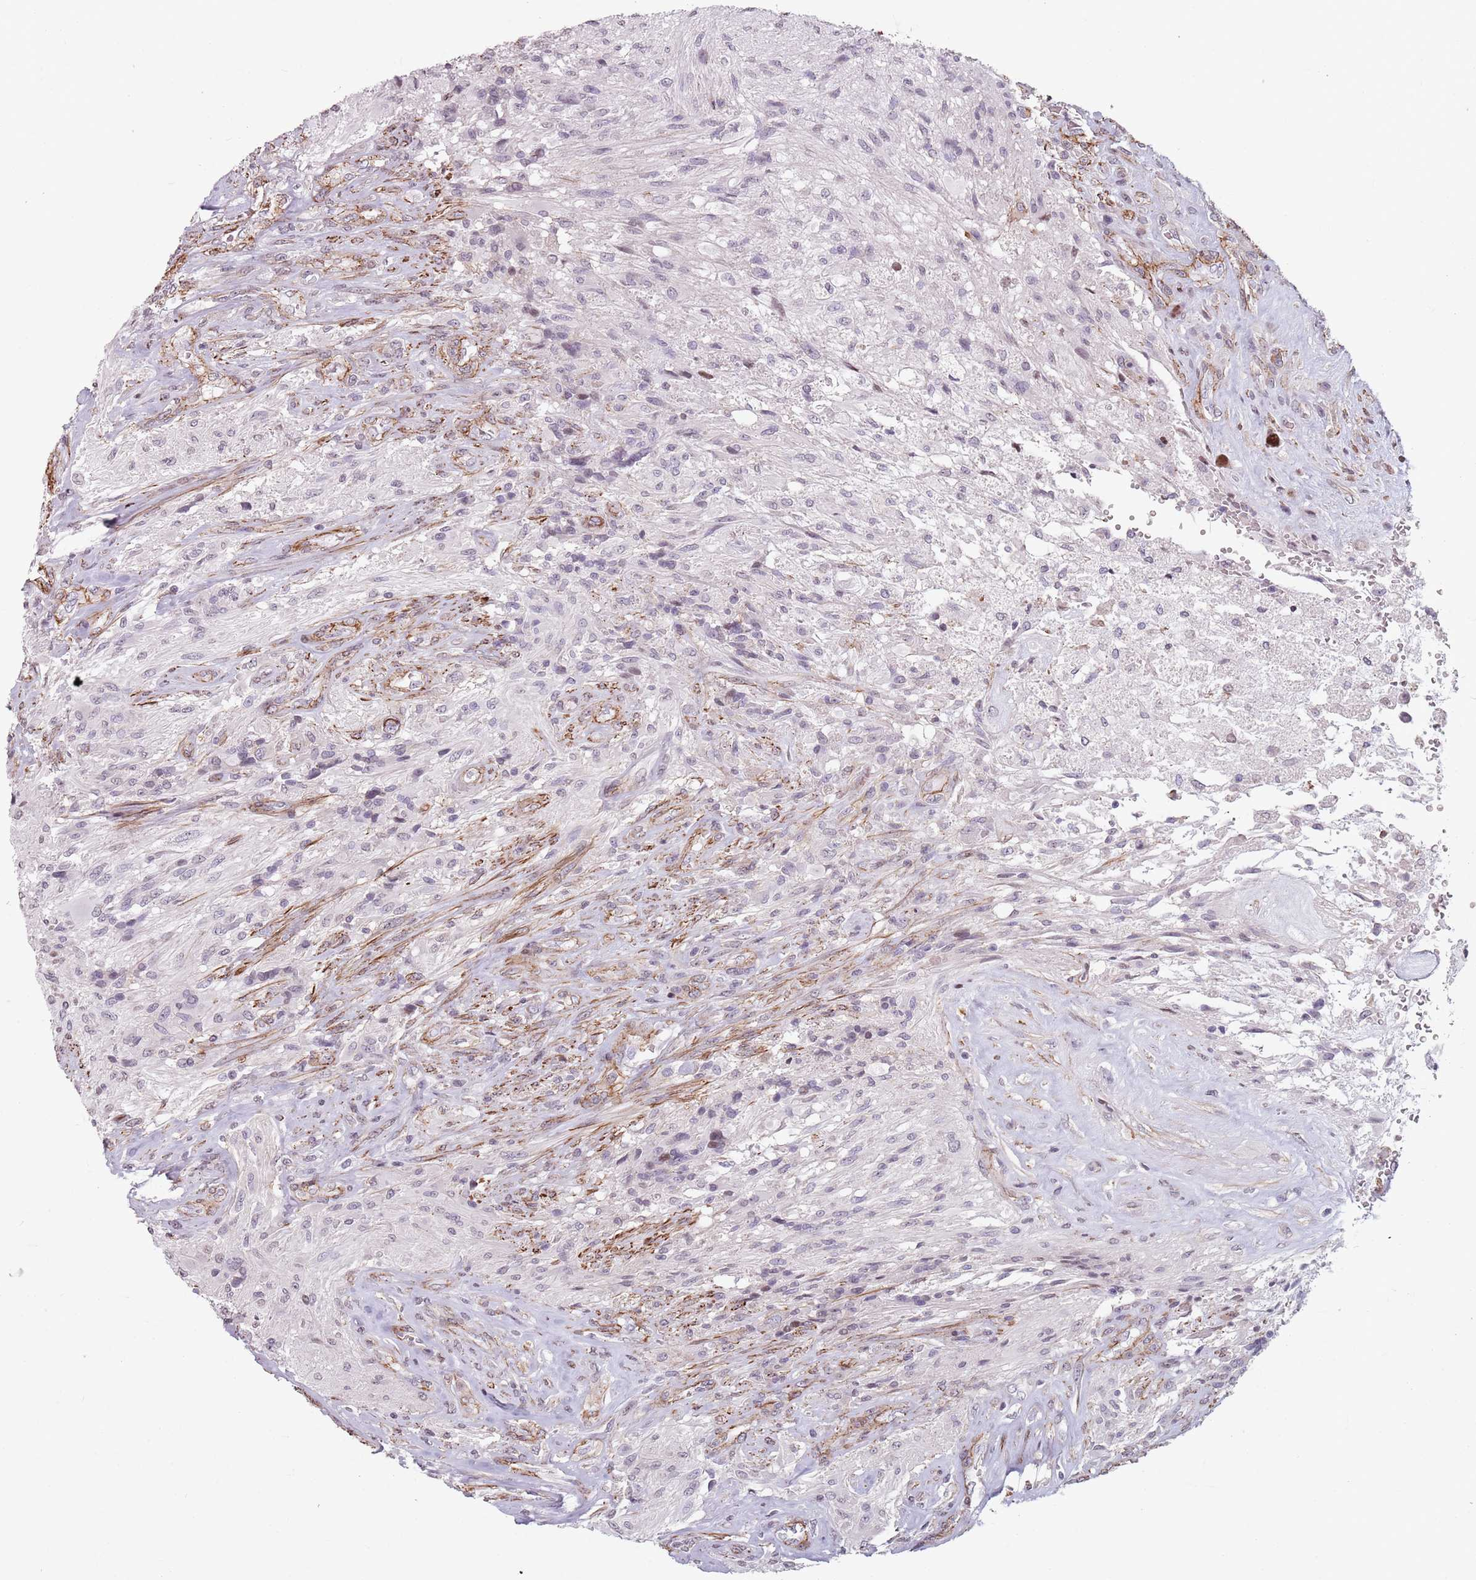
{"staining": {"intensity": "negative", "quantity": "none", "location": "none"}, "tissue": "glioma", "cell_type": "Tumor cells", "image_type": "cancer", "snomed": [{"axis": "morphology", "description": "Glioma, malignant, High grade"}, {"axis": "topography", "description": "Brain"}], "caption": "The immunohistochemistry micrograph has no significant positivity in tumor cells of glioma tissue.", "gene": "TMC4", "patient": {"sex": "male", "age": 56}}